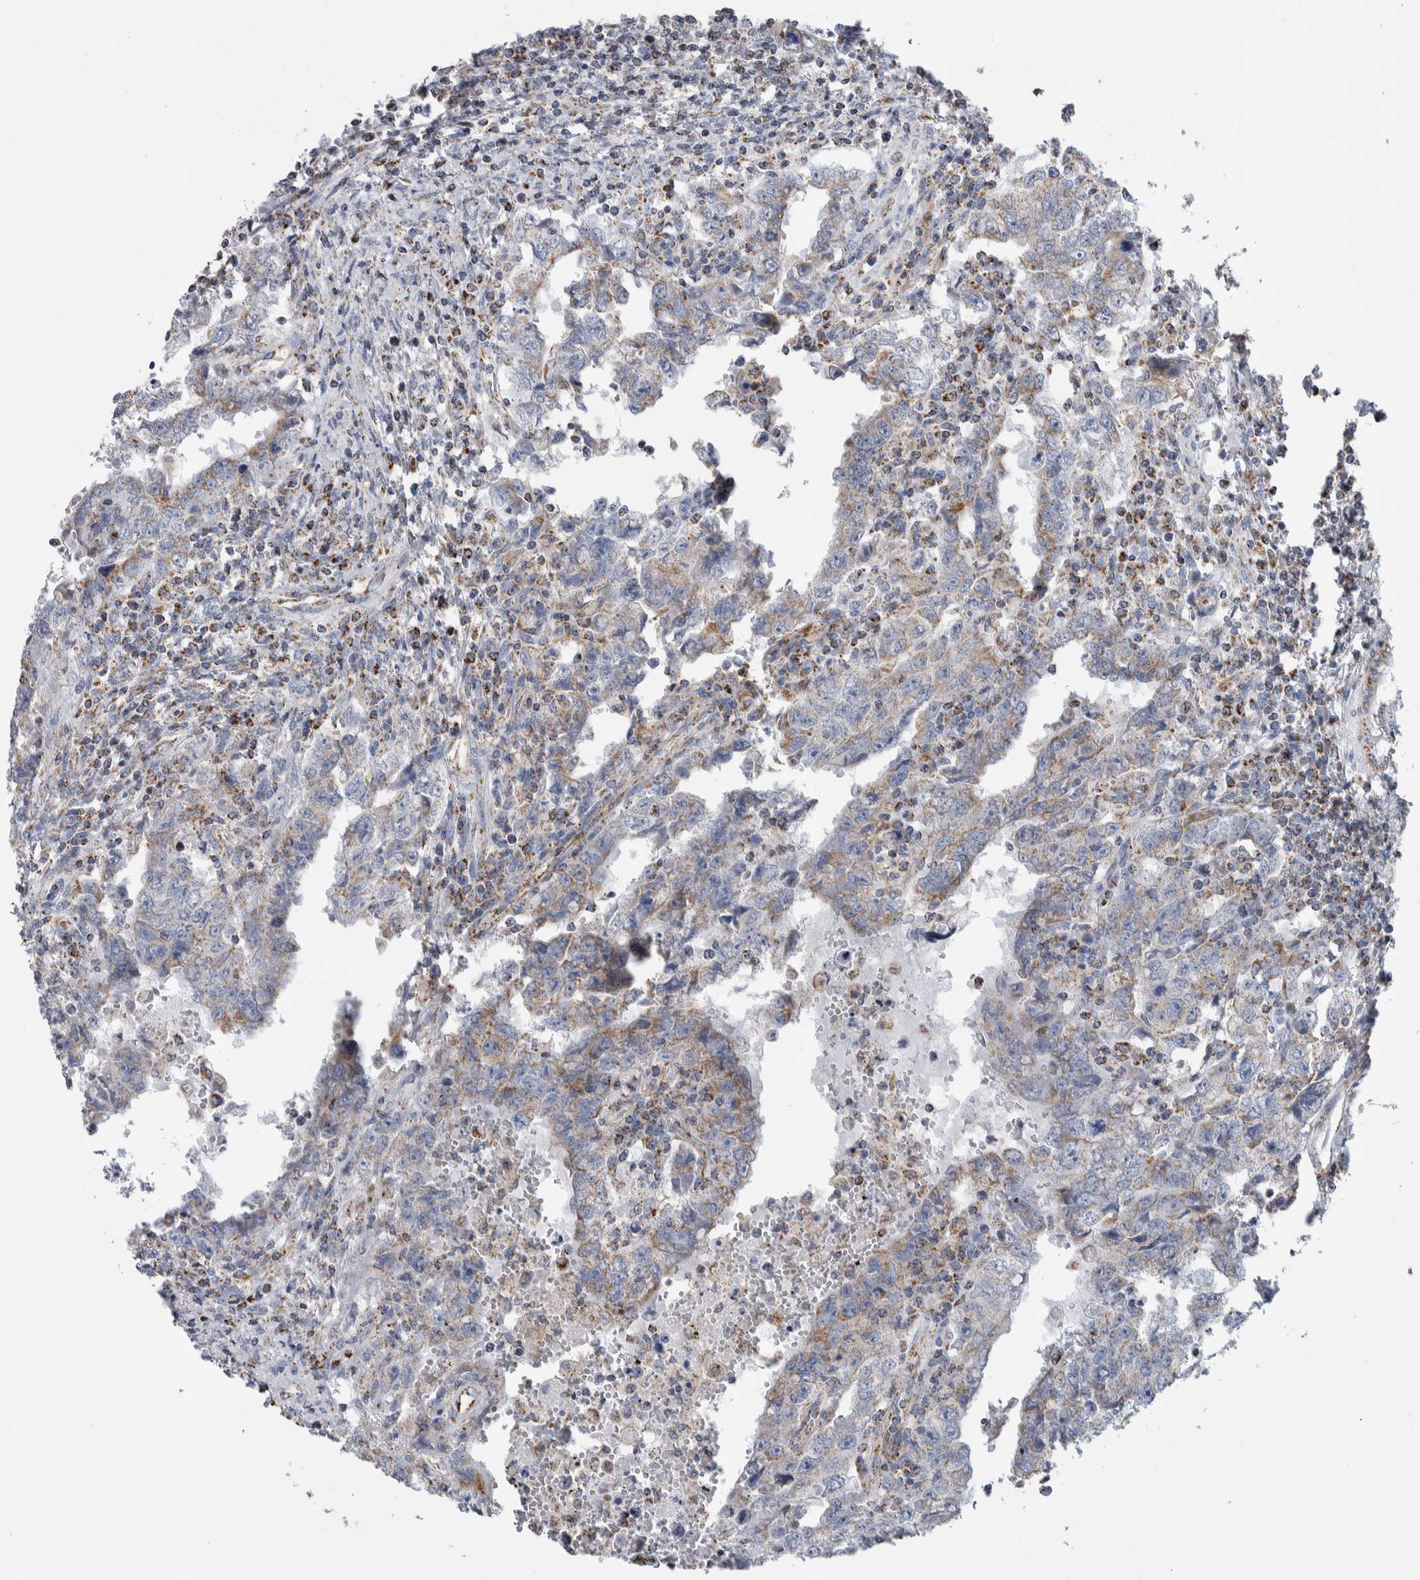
{"staining": {"intensity": "weak", "quantity": ">75%", "location": "cytoplasmic/membranous"}, "tissue": "testis cancer", "cell_type": "Tumor cells", "image_type": "cancer", "snomed": [{"axis": "morphology", "description": "Carcinoma, Embryonal, NOS"}, {"axis": "topography", "description": "Testis"}], "caption": "Tumor cells reveal low levels of weak cytoplasmic/membranous positivity in approximately >75% of cells in embryonal carcinoma (testis).", "gene": "ETFA", "patient": {"sex": "male", "age": 26}}